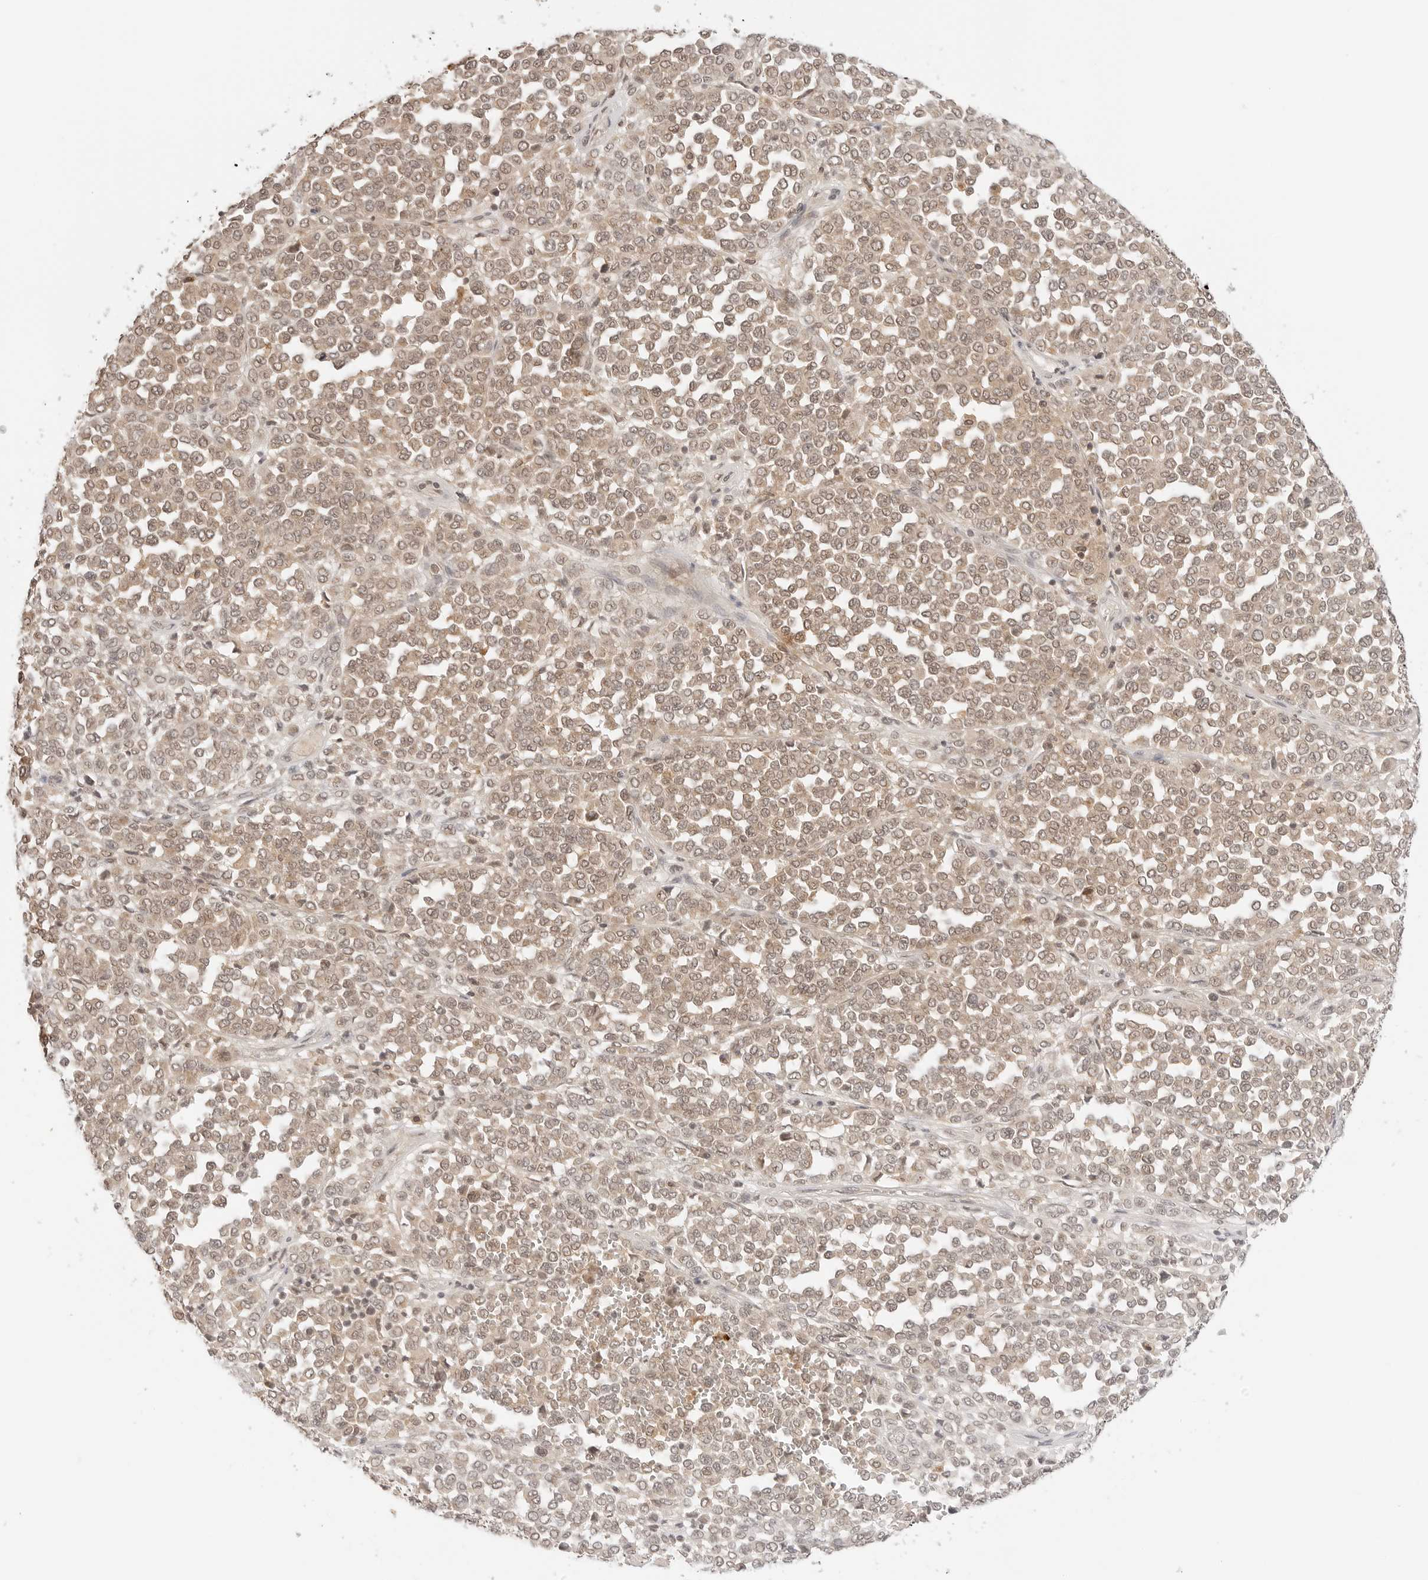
{"staining": {"intensity": "weak", "quantity": ">75%", "location": "cytoplasmic/membranous,nuclear"}, "tissue": "melanoma", "cell_type": "Tumor cells", "image_type": "cancer", "snomed": [{"axis": "morphology", "description": "Malignant melanoma, Metastatic site"}, {"axis": "topography", "description": "Pancreas"}], "caption": "Tumor cells display low levels of weak cytoplasmic/membranous and nuclear staining in about >75% of cells in malignant melanoma (metastatic site). (brown staining indicates protein expression, while blue staining denotes nuclei).", "gene": "GPR34", "patient": {"sex": "female", "age": 30}}